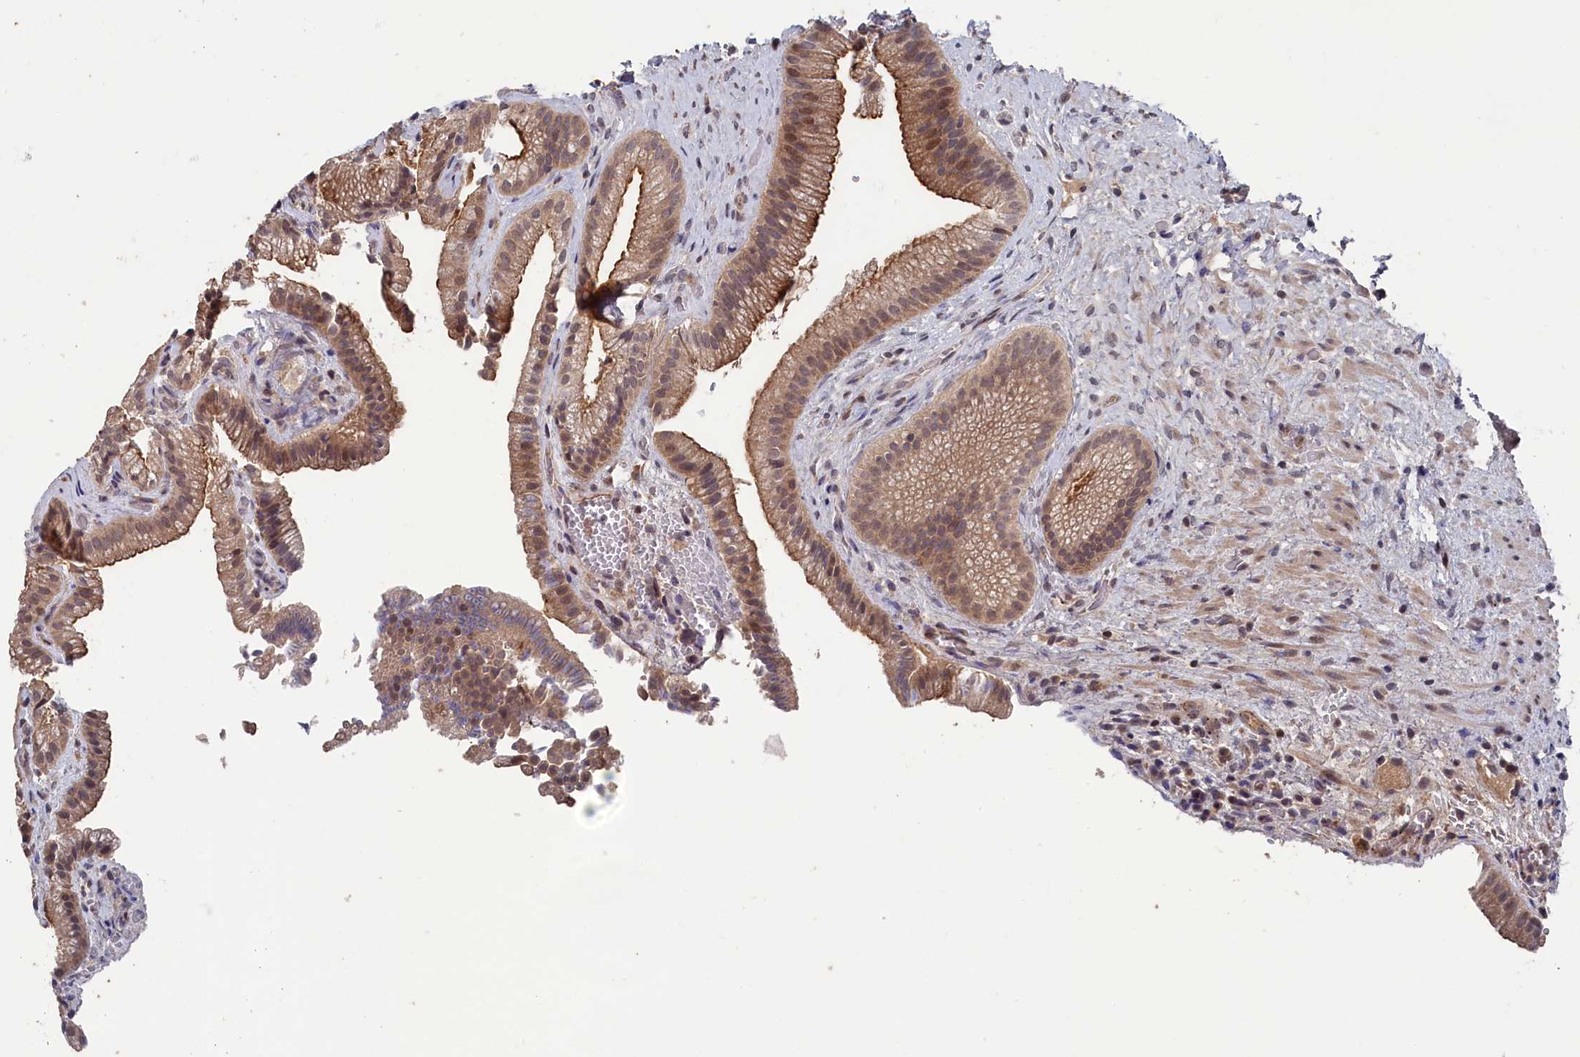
{"staining": {"intensity": "moderate", "quantity": ">75%", "location": "cytoplasmic/membranous,nuclear"}, "tissue": "gallbladder", "cell_type": "Glandular cells", "image_type": "normal", "snomed": [{"axis": "morphology", "description": "Normal tissue, NOS"}, {"axis": "morphology", "description": "Inflammation, NOS"}, {"axis": "topography", "description": "Gallbladder"}], "caption": "Glandular cells display medium levels of moderate cytoplasmic/membranous,nuclear expression in about >75% of cells in normal human gallbladder. The staining is performed using DAB (3,3'-diaminobenzidine) brown chromogen to label protein expression. The nuclei are counter-stained blue using hematoxylin.", "gene": "TMC5", "patient": {"sex": "male", "age": 51}}